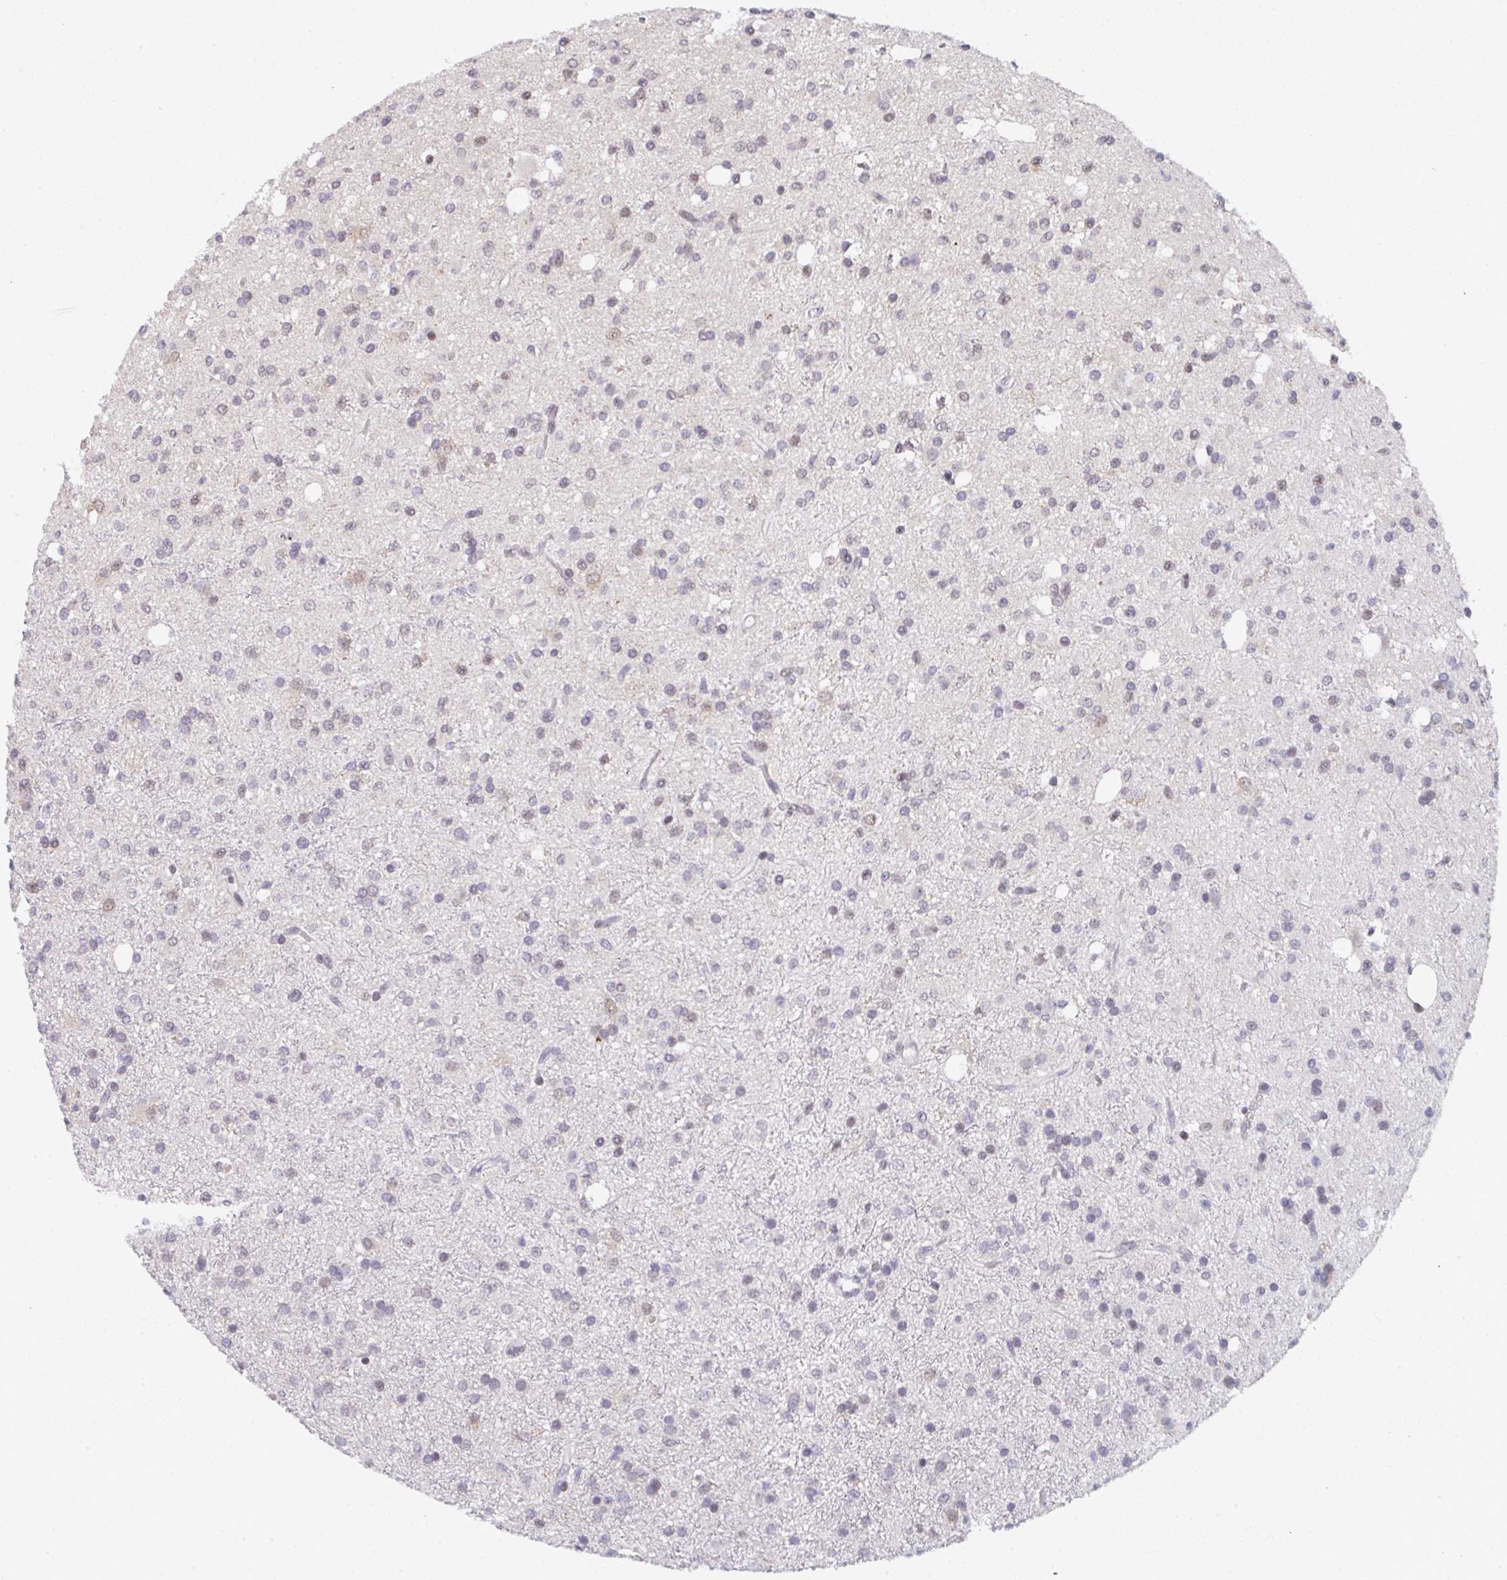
{"staining": {"intensity": "negative", "quantity": "none", "location": "none"}, "tissue": "glioma", "cell_type": "Tumor cells", "image_type": "cancer", "snomed": [{"axis": "morphology", "description": "Glioma, malignant, Low grade"}, {"axis": "topography", "description": "Brain"}], "caption": "This micrograph is of glioma stained with IHC to label a protein in brown with the nuclei are counter-stained blue. There is no expression in tumor cells.", "gene": "ATF1", "patient": {"sex": "female", "age": 33}}